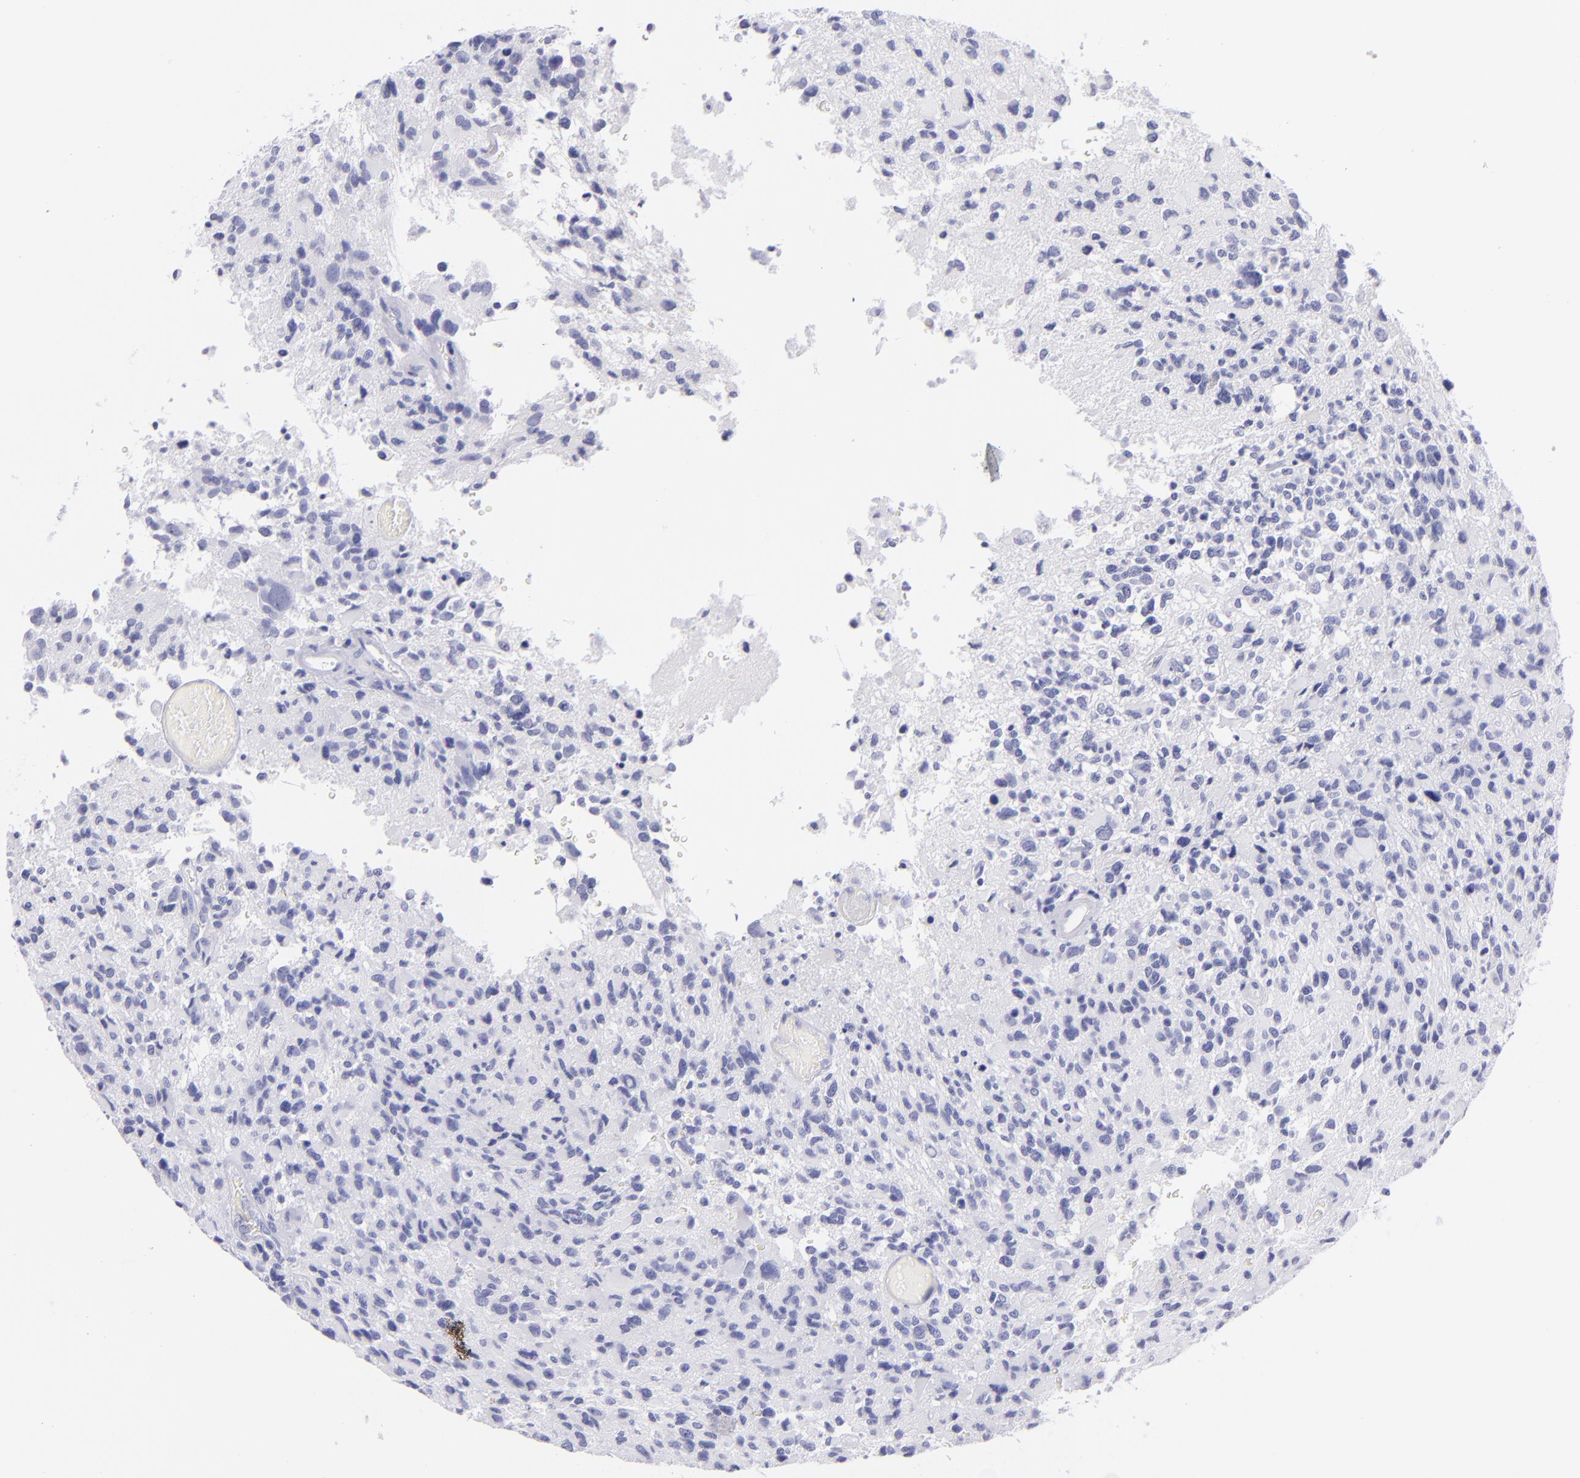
{"staining": {"intensity": "negative", "quantity": "none", "location": "none"}, "tissue": "glioma", "cell_type": "Tumor cells", "image_type": "cancer", "snomed": [{"axis": "morphology", "description": "Glioma, malignant, High grade"}, {"axis": "topography", "description": "Brain"}], "caption": "A micrograph of glioma stained for a protein exhibits no brown staining in tumor cells.", "gene": "PRPH", "patient": {"sex": "male", "age": 69}}